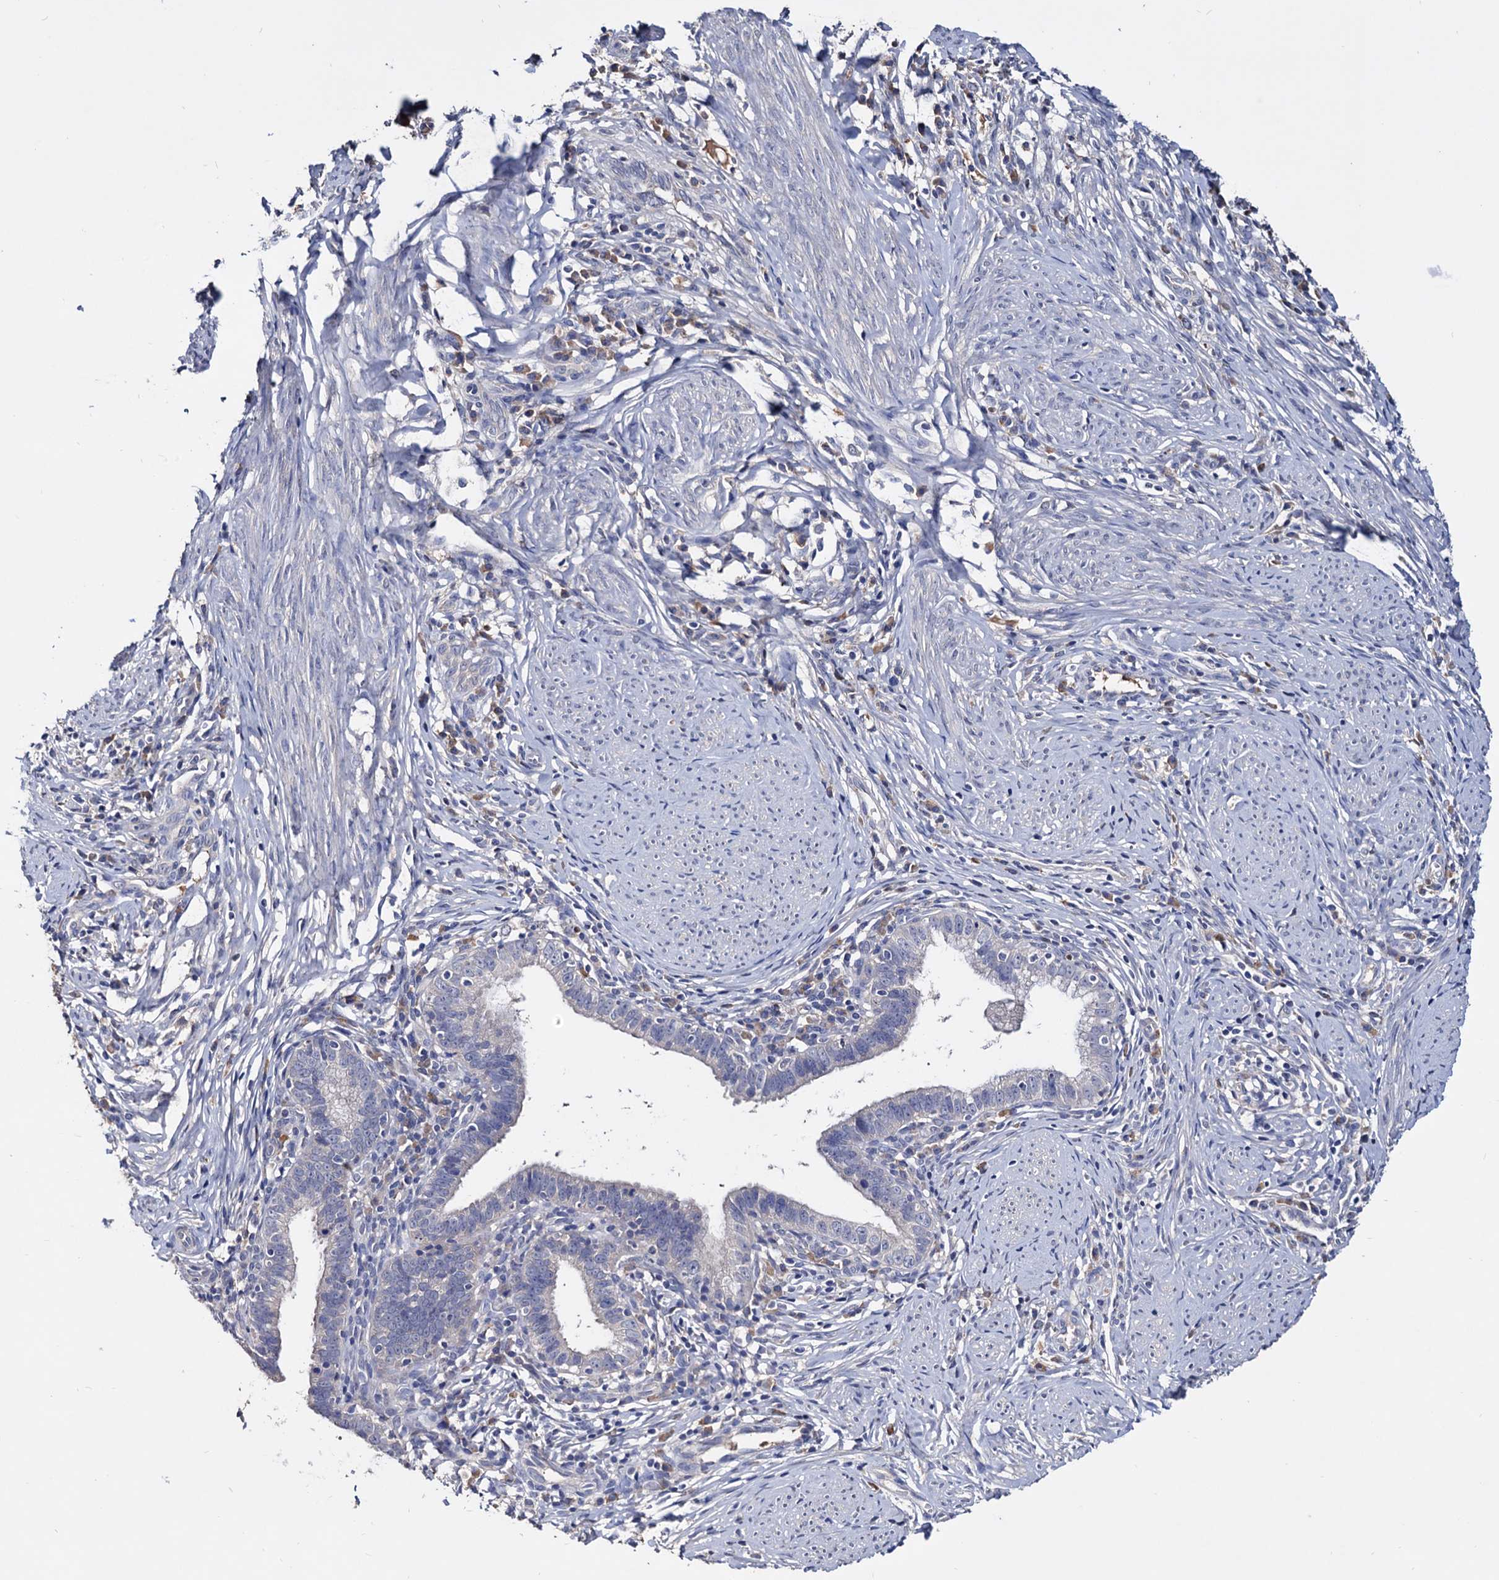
{"staining": {"intensity": "negative", "quantity": "none", "location": "none"}, "tissue": "cervical cancer", "cell_type": "Tumor cells", "image_type": "cancer", "snomed": [{"axis": "morphology", "description": "Adenocarcinoma, NOS"}, {"axis": "topography", "description": "Cervix"}], "caption": "Immunohistochemistry of human cervical adenocarcinoma displays no expression in tumor cells.", "gene": "NPAS4", "patient": {"sex": "female", "age": 36}}